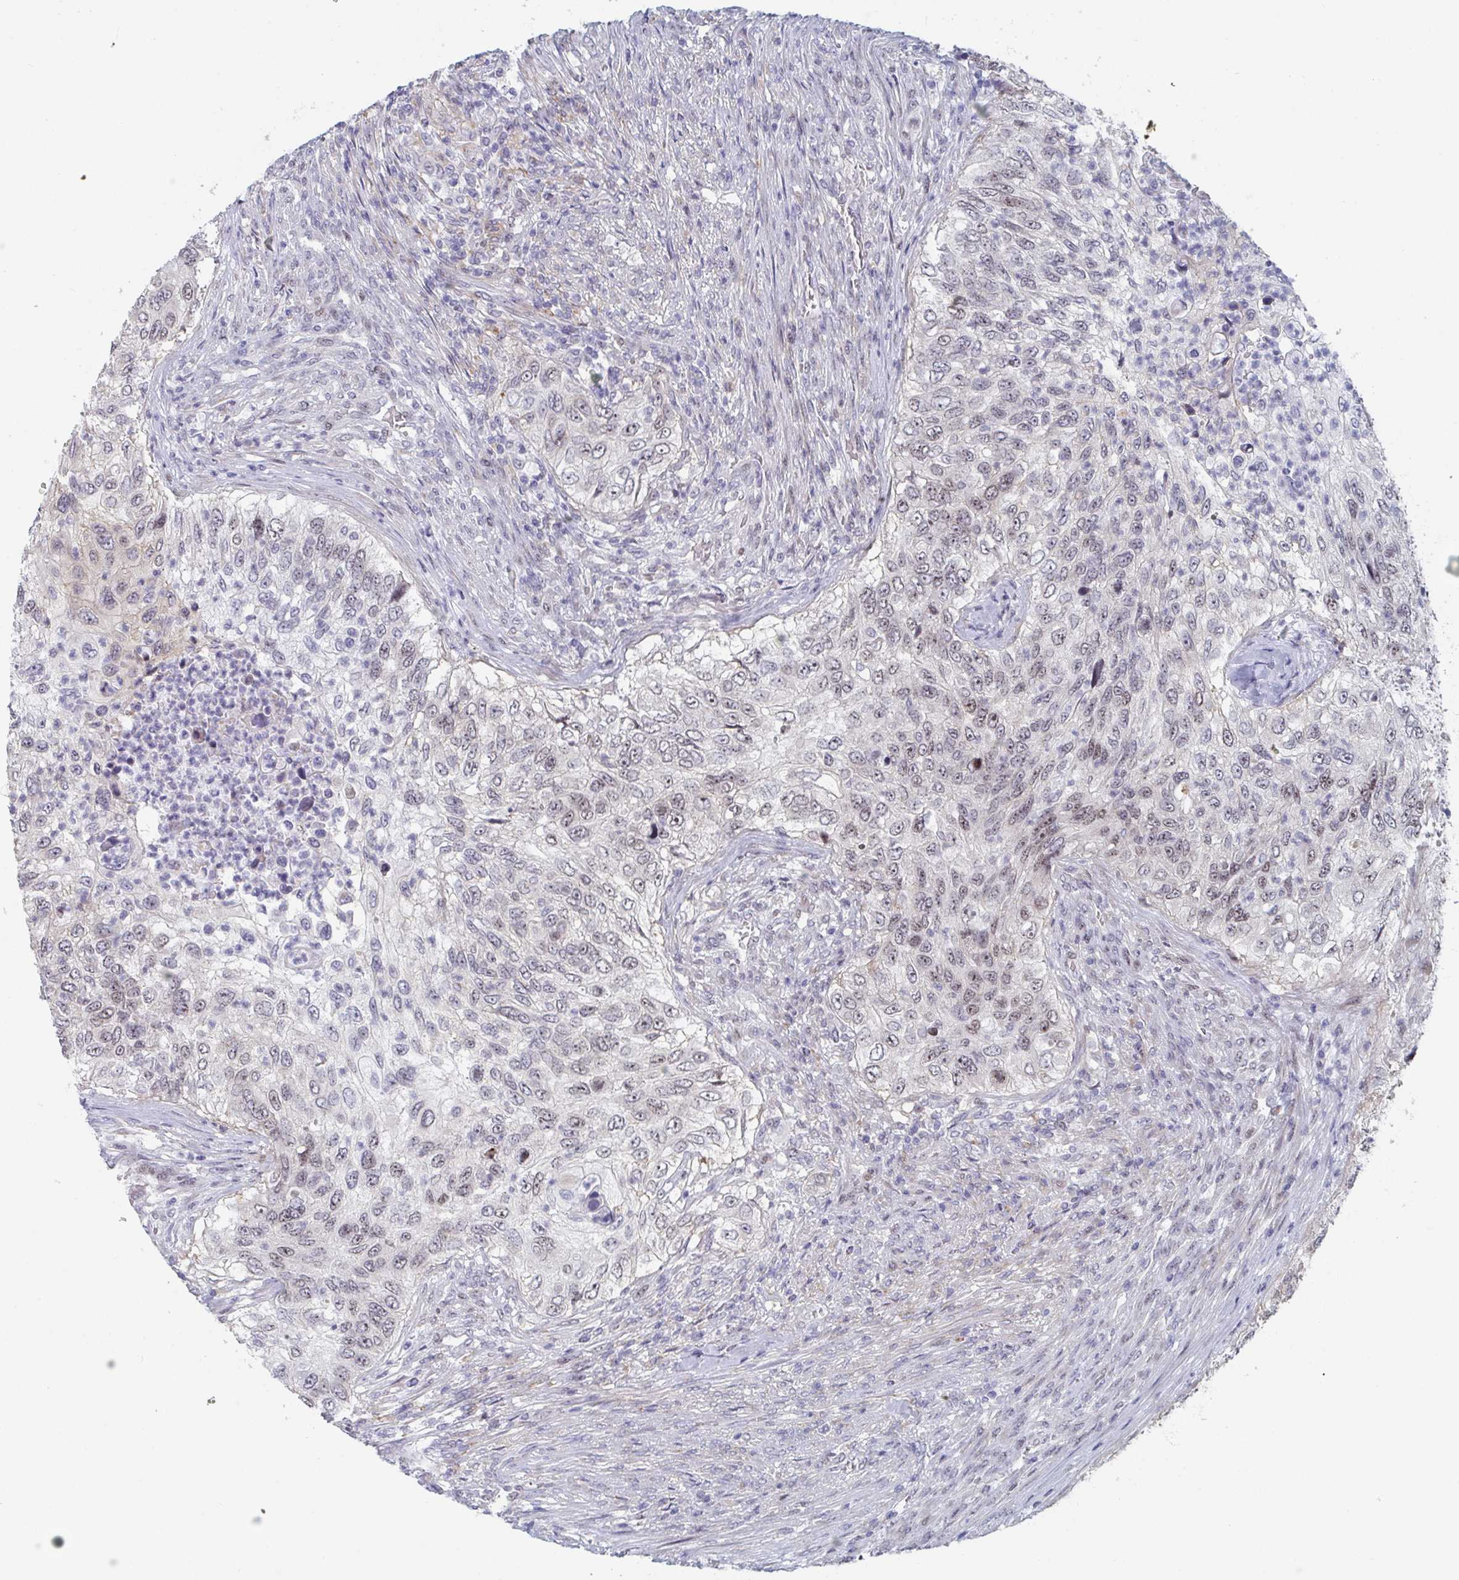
{"staining": {"intensity": "weak", "quantity": "25%-75%", "location": "nuclear"}, "tissue": "urothelial cancer", "cell_type": "Tumor cells", "image_type": "cancer", "snomed": [{"axis": "morphology", "description": "Urothelial carcinoma, High grade"}, {"axis": "topography", "description": "Urinary bladder"}], "caption": "Urothelial carcinoma (high-grade) was stained to show a protein in brown. There is low levels of weak nuclear positivity in approximately 25%-75% of tumor cells.", "gene": "CENPT", "patient": {"sex": "female", "age": 60}}